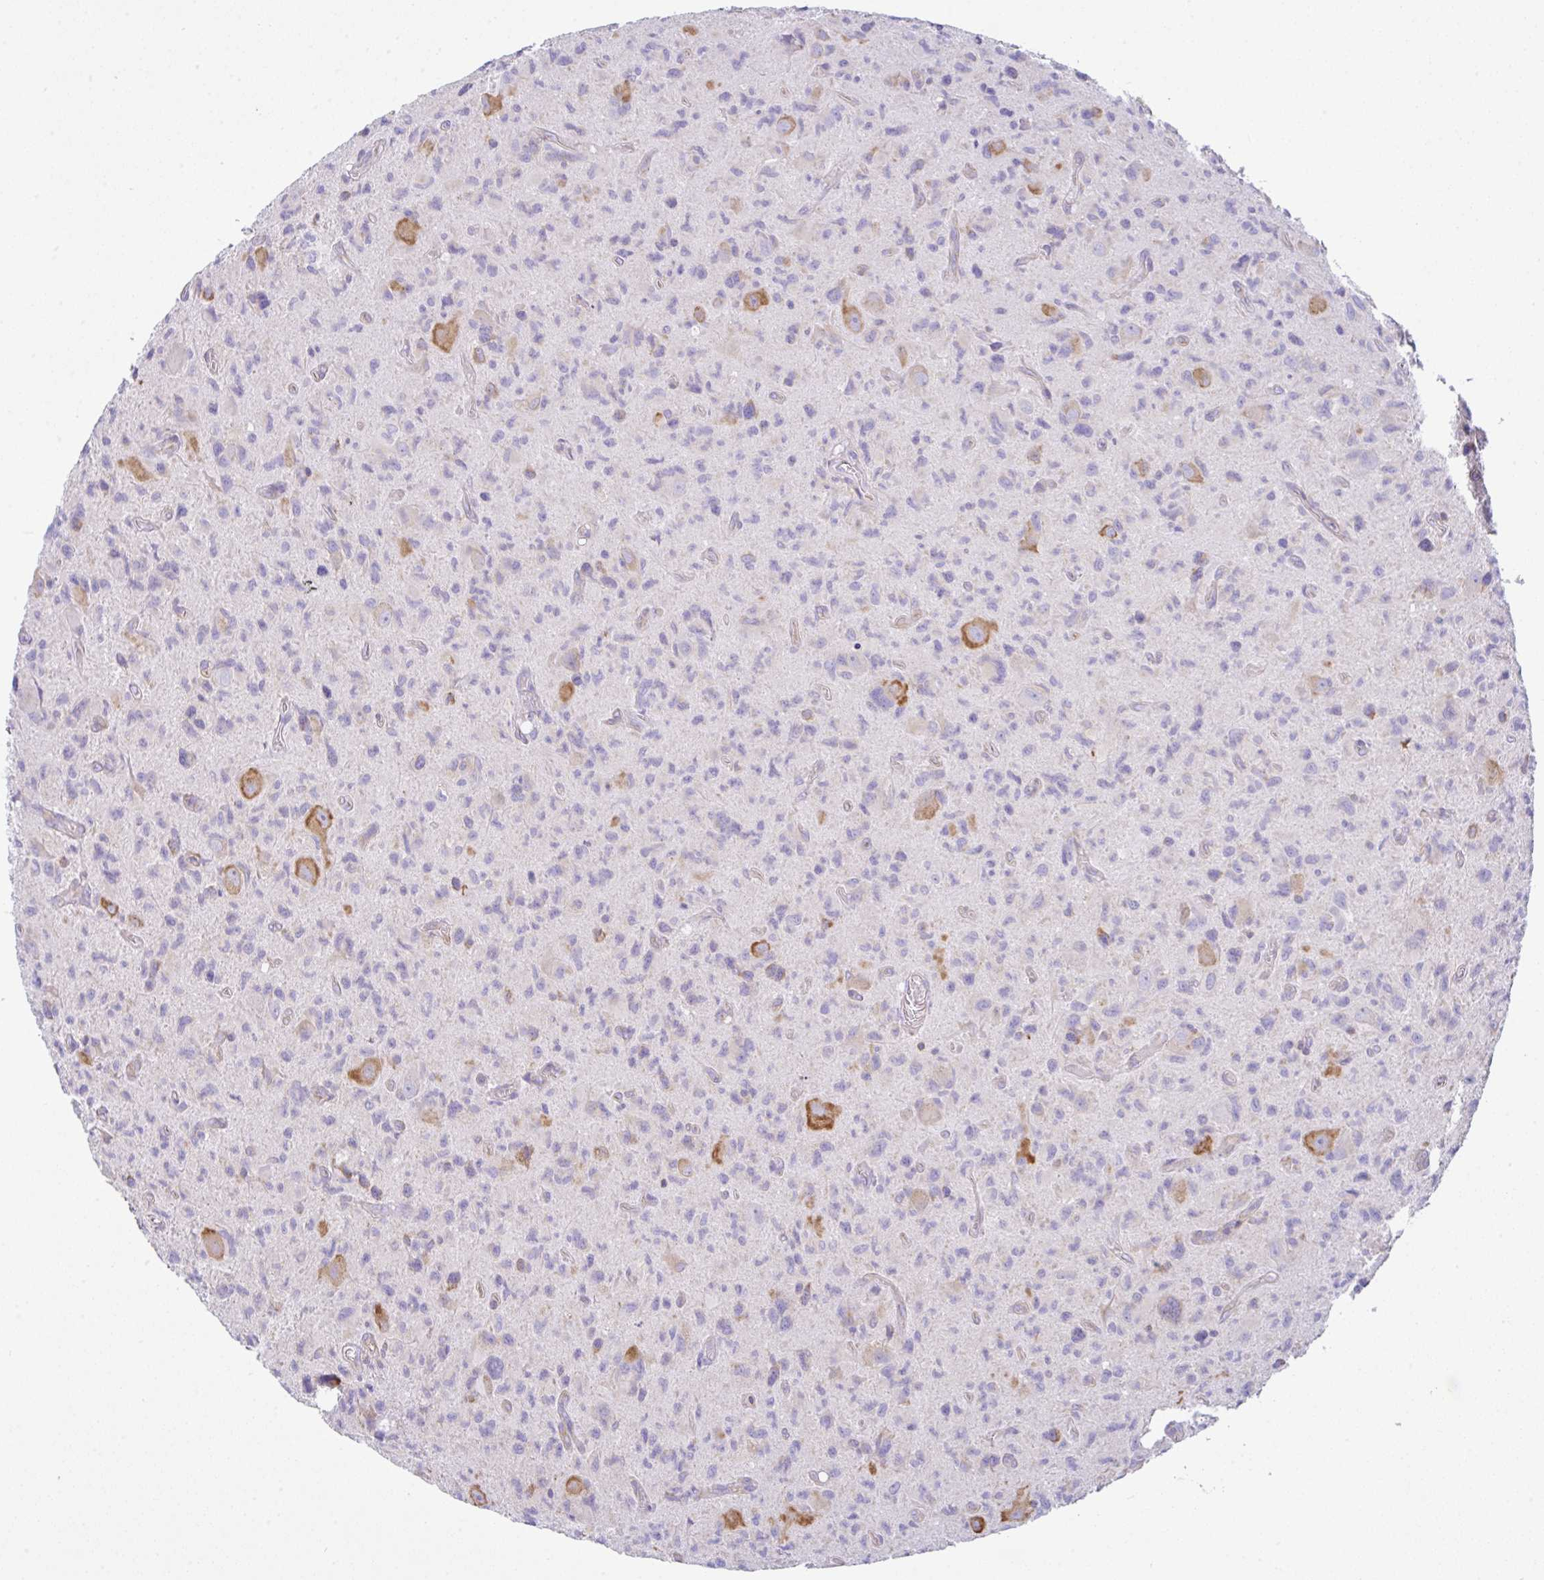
{"staining": {"intensity": "negative", "quantity": "none", "location": "none"}, "tissue": "glioma", "cell_type": "Tumor cells", "image_type": "cancer", "snomed": [{"axis": "morphology", "description": "Glioma, malignant, High grade"}, {"axis": "topography", "description": "Brain"}], "caption": "Malignant glioma (high-grade) was stained to show a protein in brown. There is no significant staining in tumor cells. (DAB immunohistochemistry (IHC) visualized using brightfield microscopy, high magnification).", "gene": "GFPT2", "patient": {"sex": "male", "age": 76}}